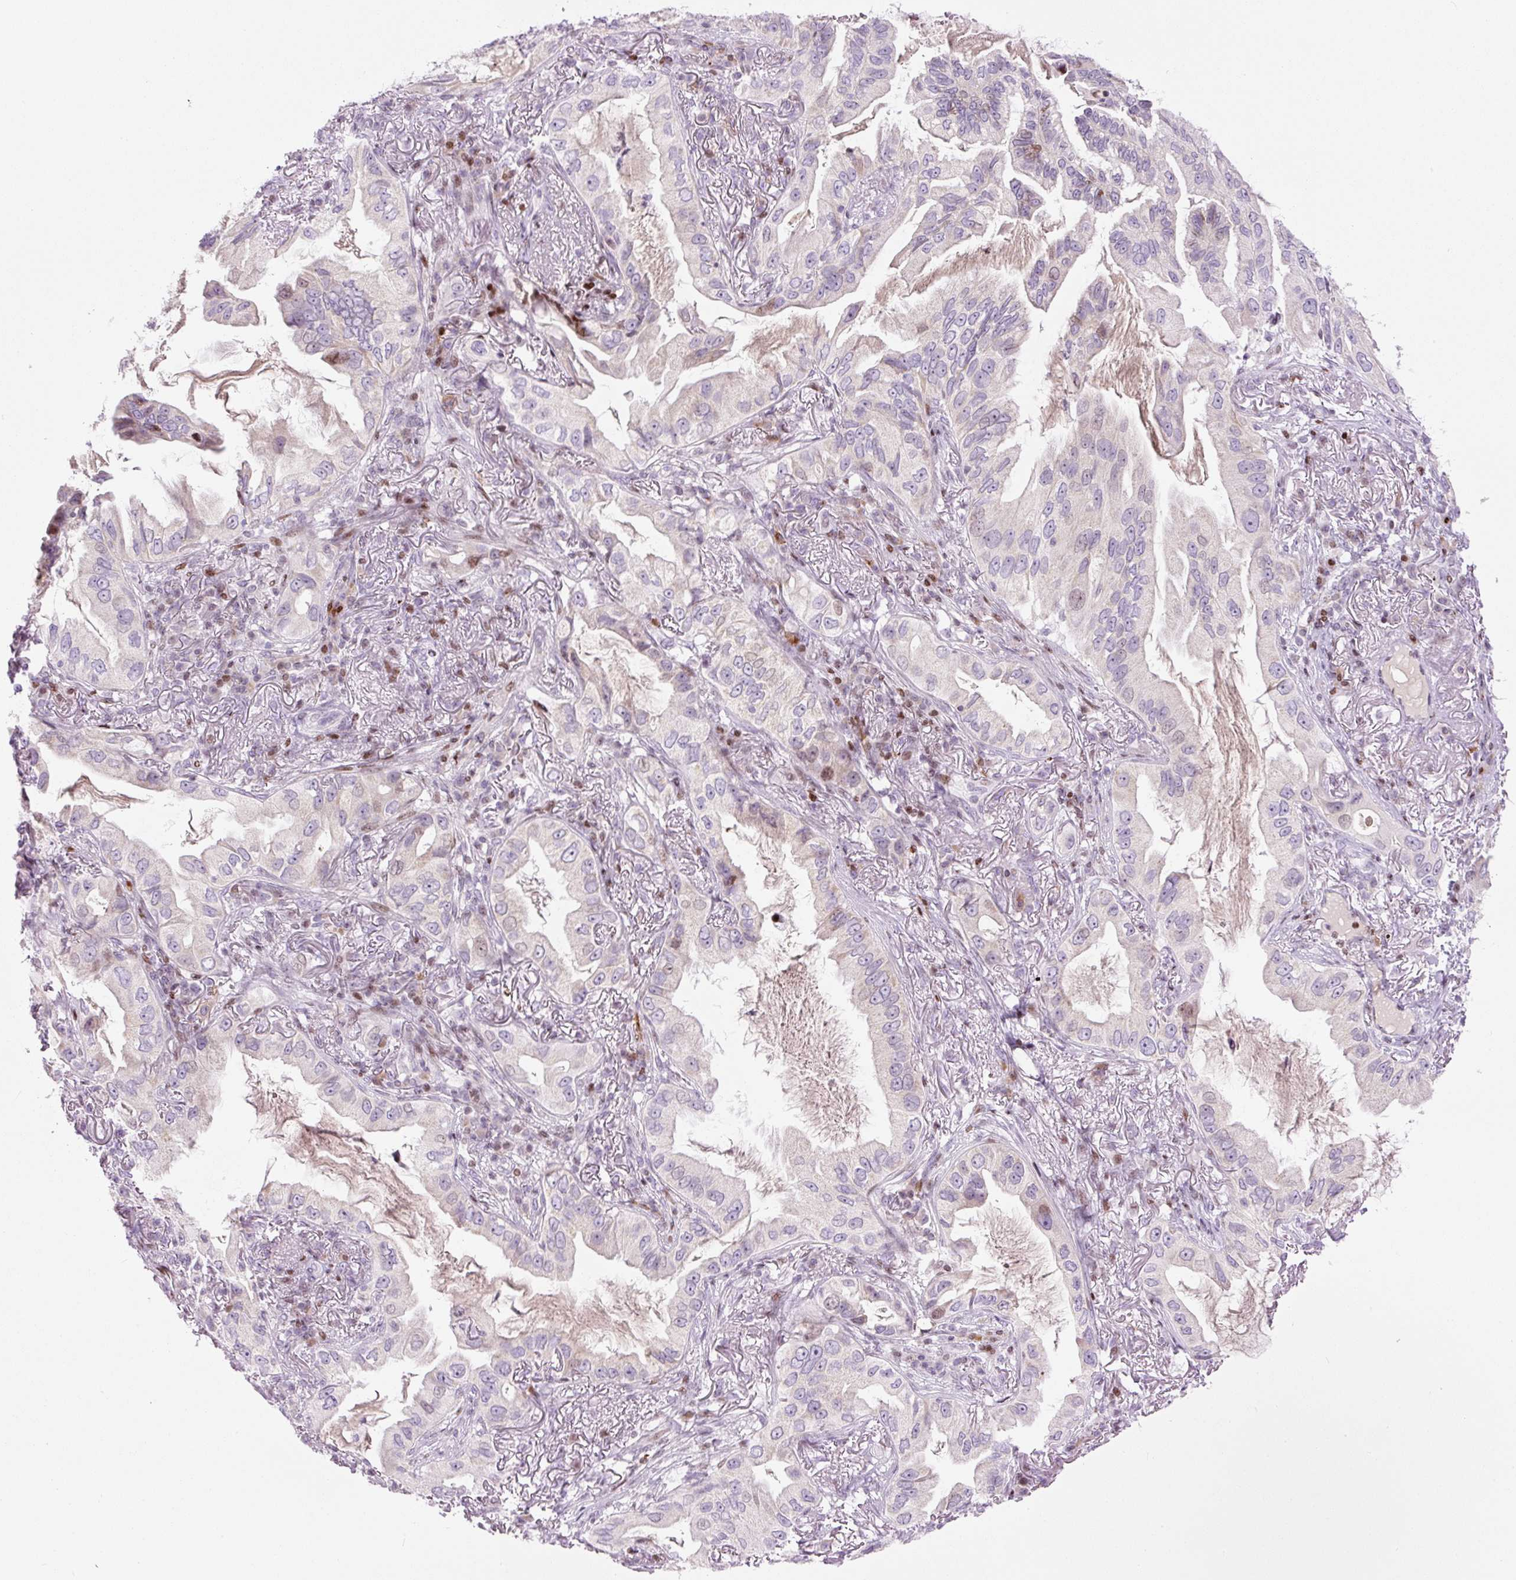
{"staining": {"intensity": "moderate", "quantity": "<25%", "location": "nuclear"}, "tissue": "lung cancer", "cell_type": "Tumor cells", "image_type": "cancer", "snomed": [{"axis": "morphology", "description": "Adenocarcinoma, NOS"}, {"axis": "topography", "description": "Lung"}], "caption": "Human lung cancer stained with a protein marker exhibits moderate staining in tumor cells.", "gene": "TMEM177", "patient": {"sex": "female", "age": 69}}